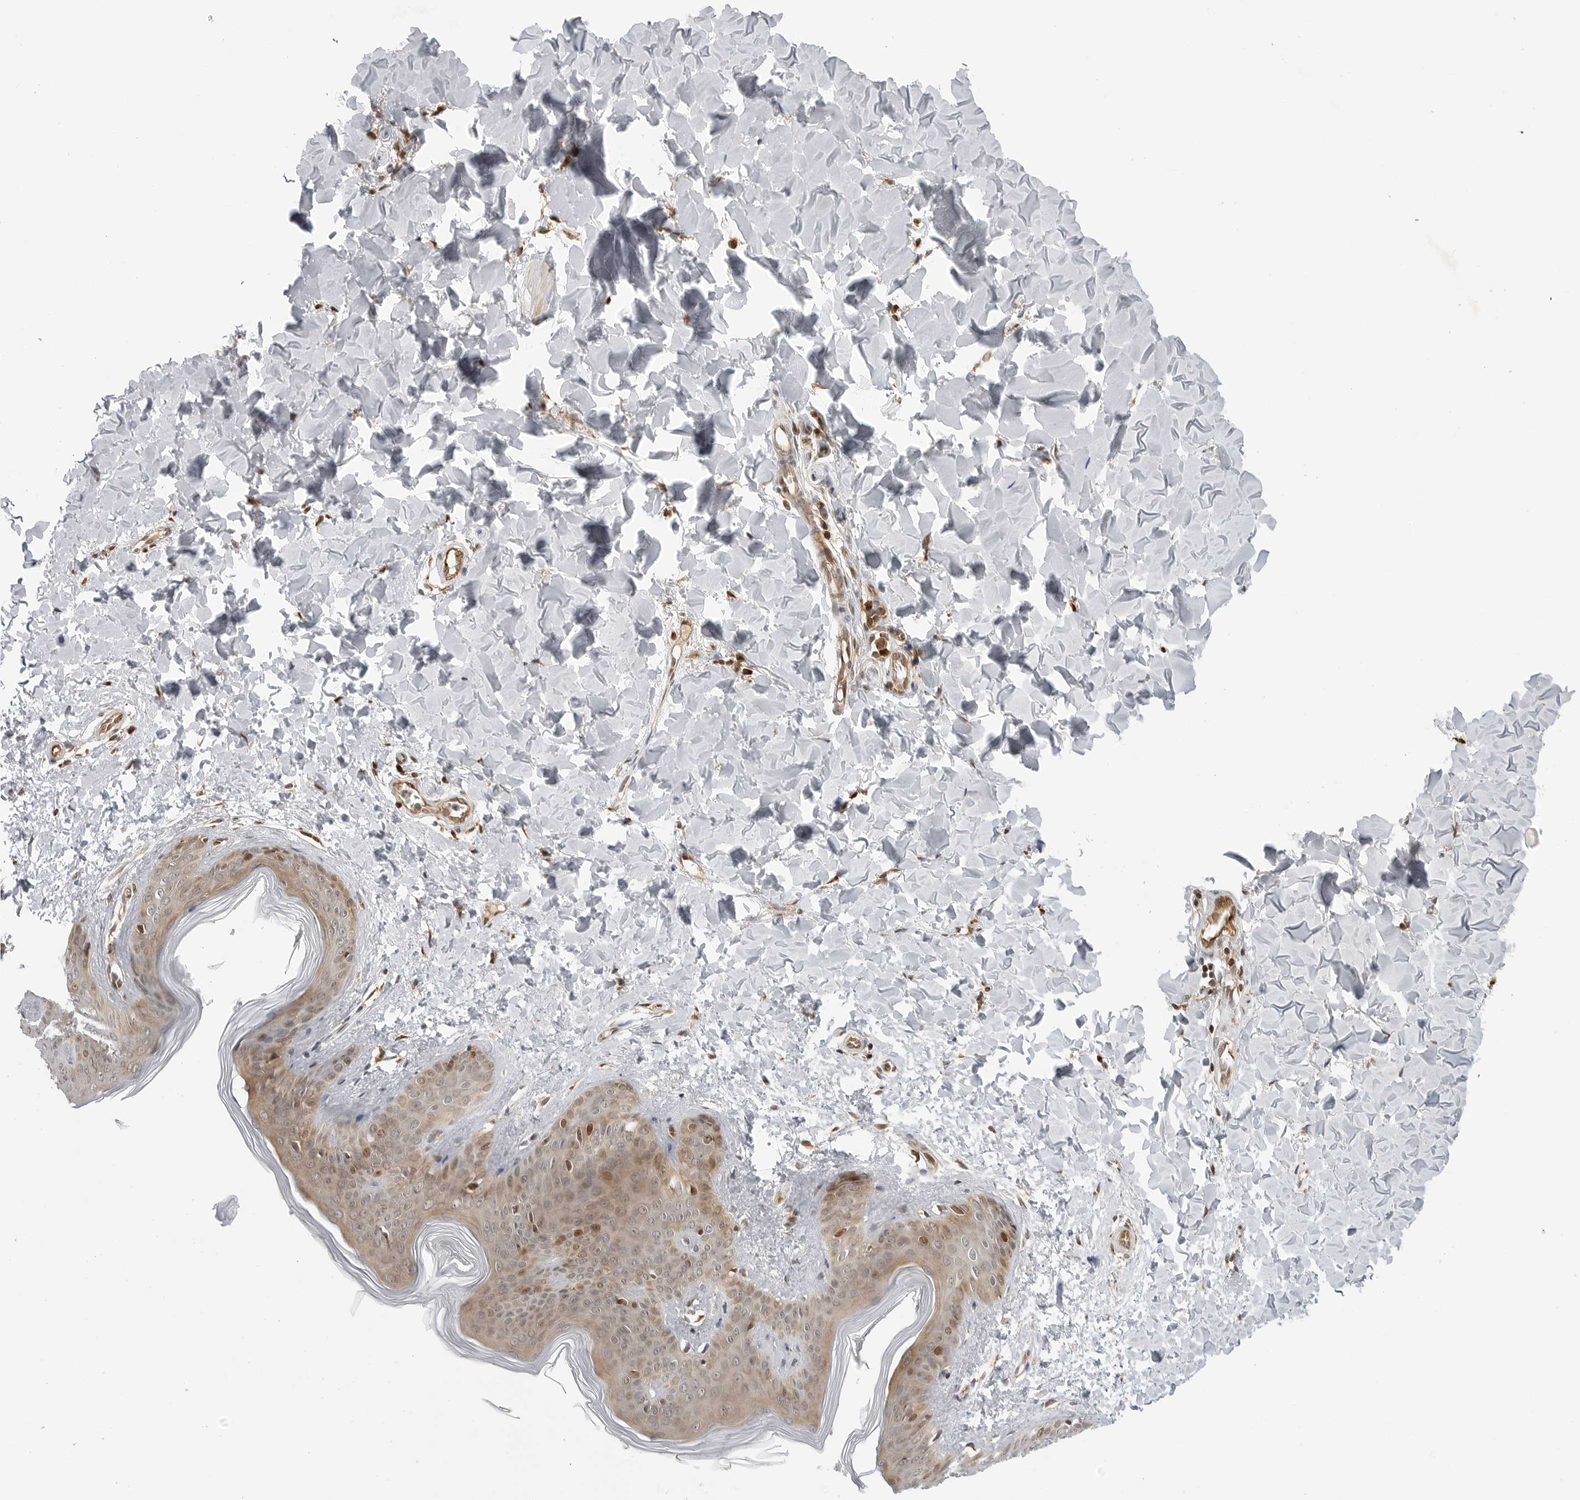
{"staining": {"intensity": "moderate", "quantity": "<25%", "location": "cytoplasmic/membranous"}, "tissue": "skin", "cell_type": "Fibroblasts", "image_type": "normal", "snomed": [{"axis": "morphology", "description": "Normal tissue, NOS"}, {"axis": "topography", "description": "Skin"}], "caption": "A brown stain shows moderate cytoplasmic/membranous staining of a protein in fibroblasts of unremarkable skin.", "gene": "TIPRL", "patient": {"sex": "female", "age": 17}}